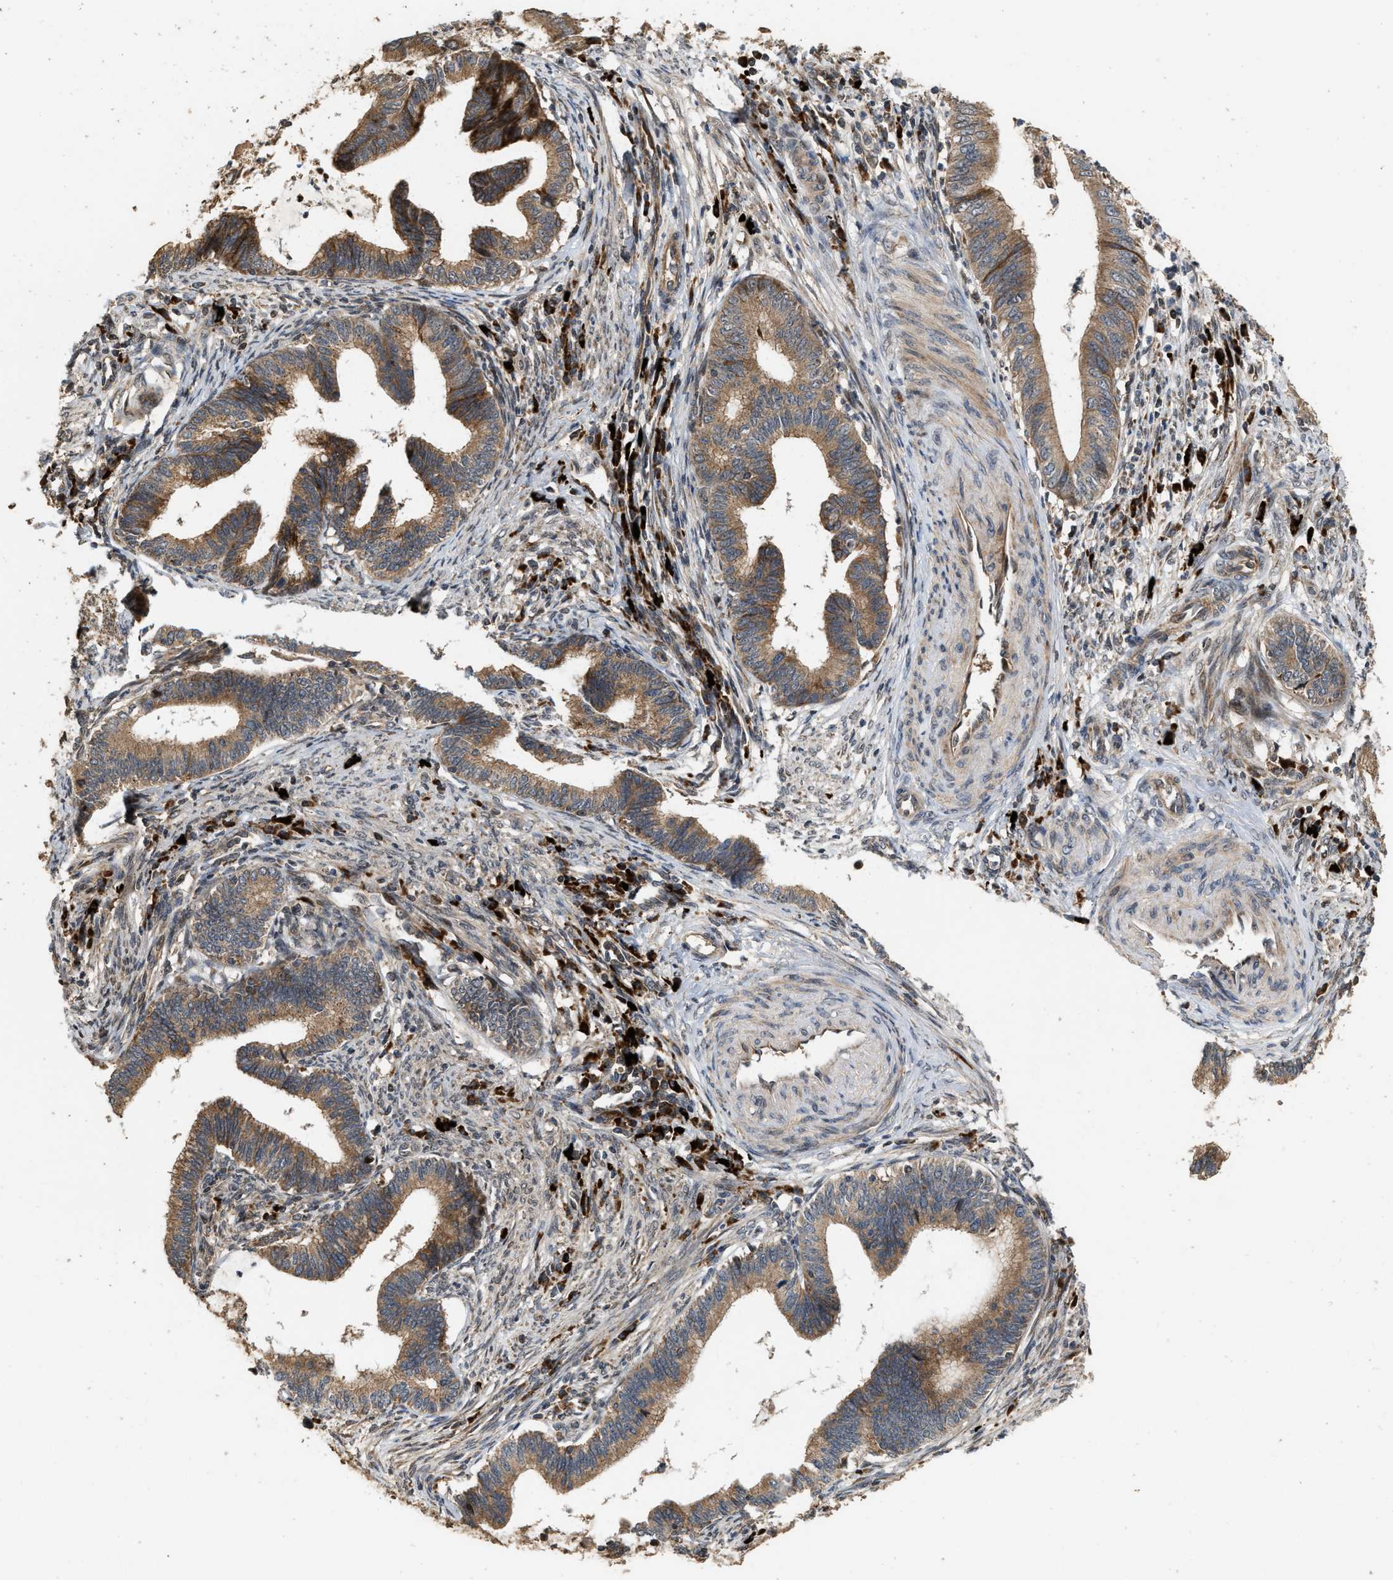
{"staining": {"intensity": "moderate", "quantity": ">75%", "location": "cytoplasmic/membranous"}, "tissue": "cervical cancer", "cell_type": "Tumor cells", "image_type": "cancer", "snomed": [{"axis": "morphology", "description": "Adenocarcinoma, NOS"}, {"axis": "topography", "description": "Cervix"}], "caption": "The photomicrograph reveals immunohistochemical staining of cervical adenocarcinoma. There is moderate cytoplasmic/membranous positivity is present in approximately >75% of tumor cells.", "gene": "ELP2", "patient": {"sex": "female", "age": 36}}